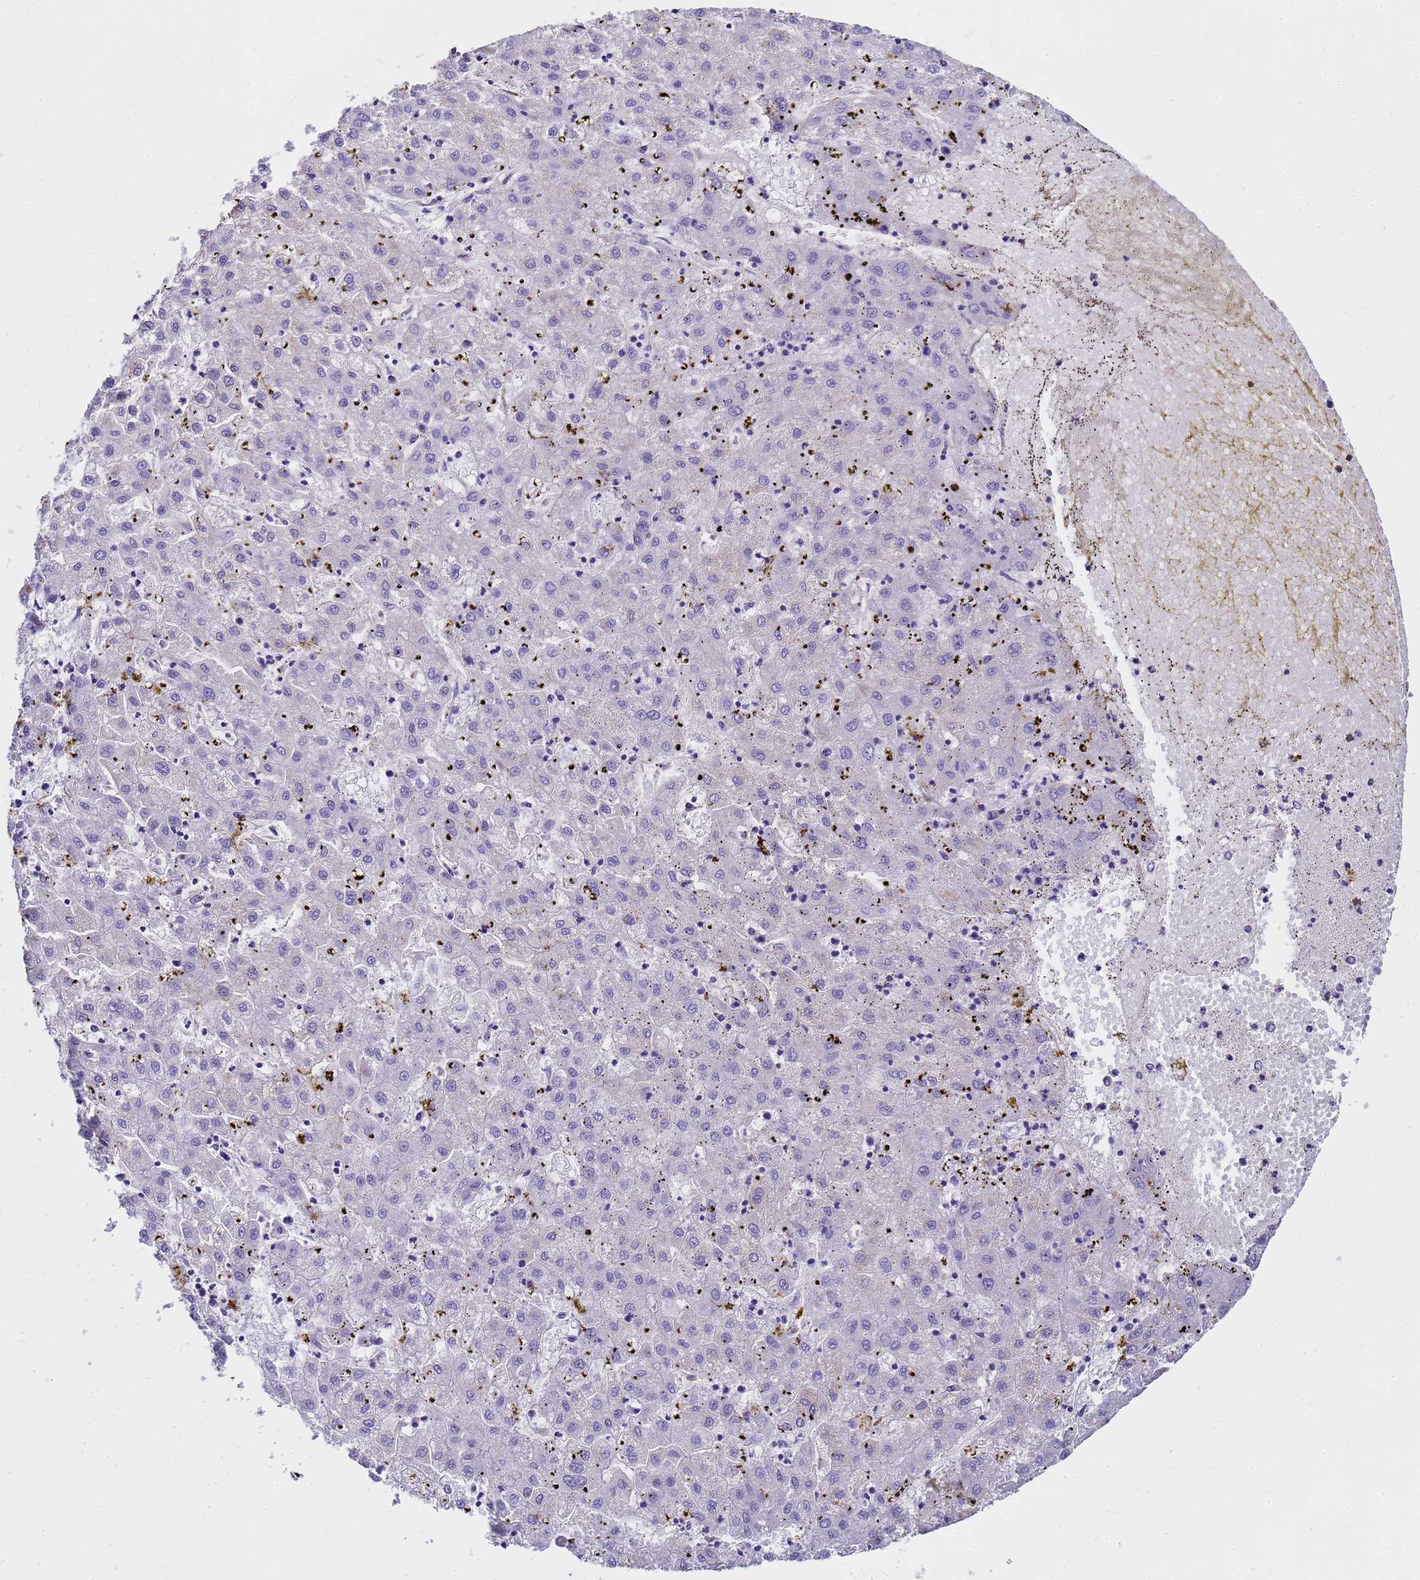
{"staining": {"intensity": "negative", "quantity": "none", "location": "none"}, "tissue": "liver cancer", "cell_type": "Tumor cells", "image_type": "cancer", "snomed": [{"axis": "morphology", "description": "Carcinoma, Hepatocellular, NOS"}, {"axis": "topography", "description": "Liver"}], "caption": "A photomicrograph of human liver hepatocellular carcinoma is negative for staining in tumor cells.", "gene": "MRPS12", "patient": {"sex": "male", "age": 72}}